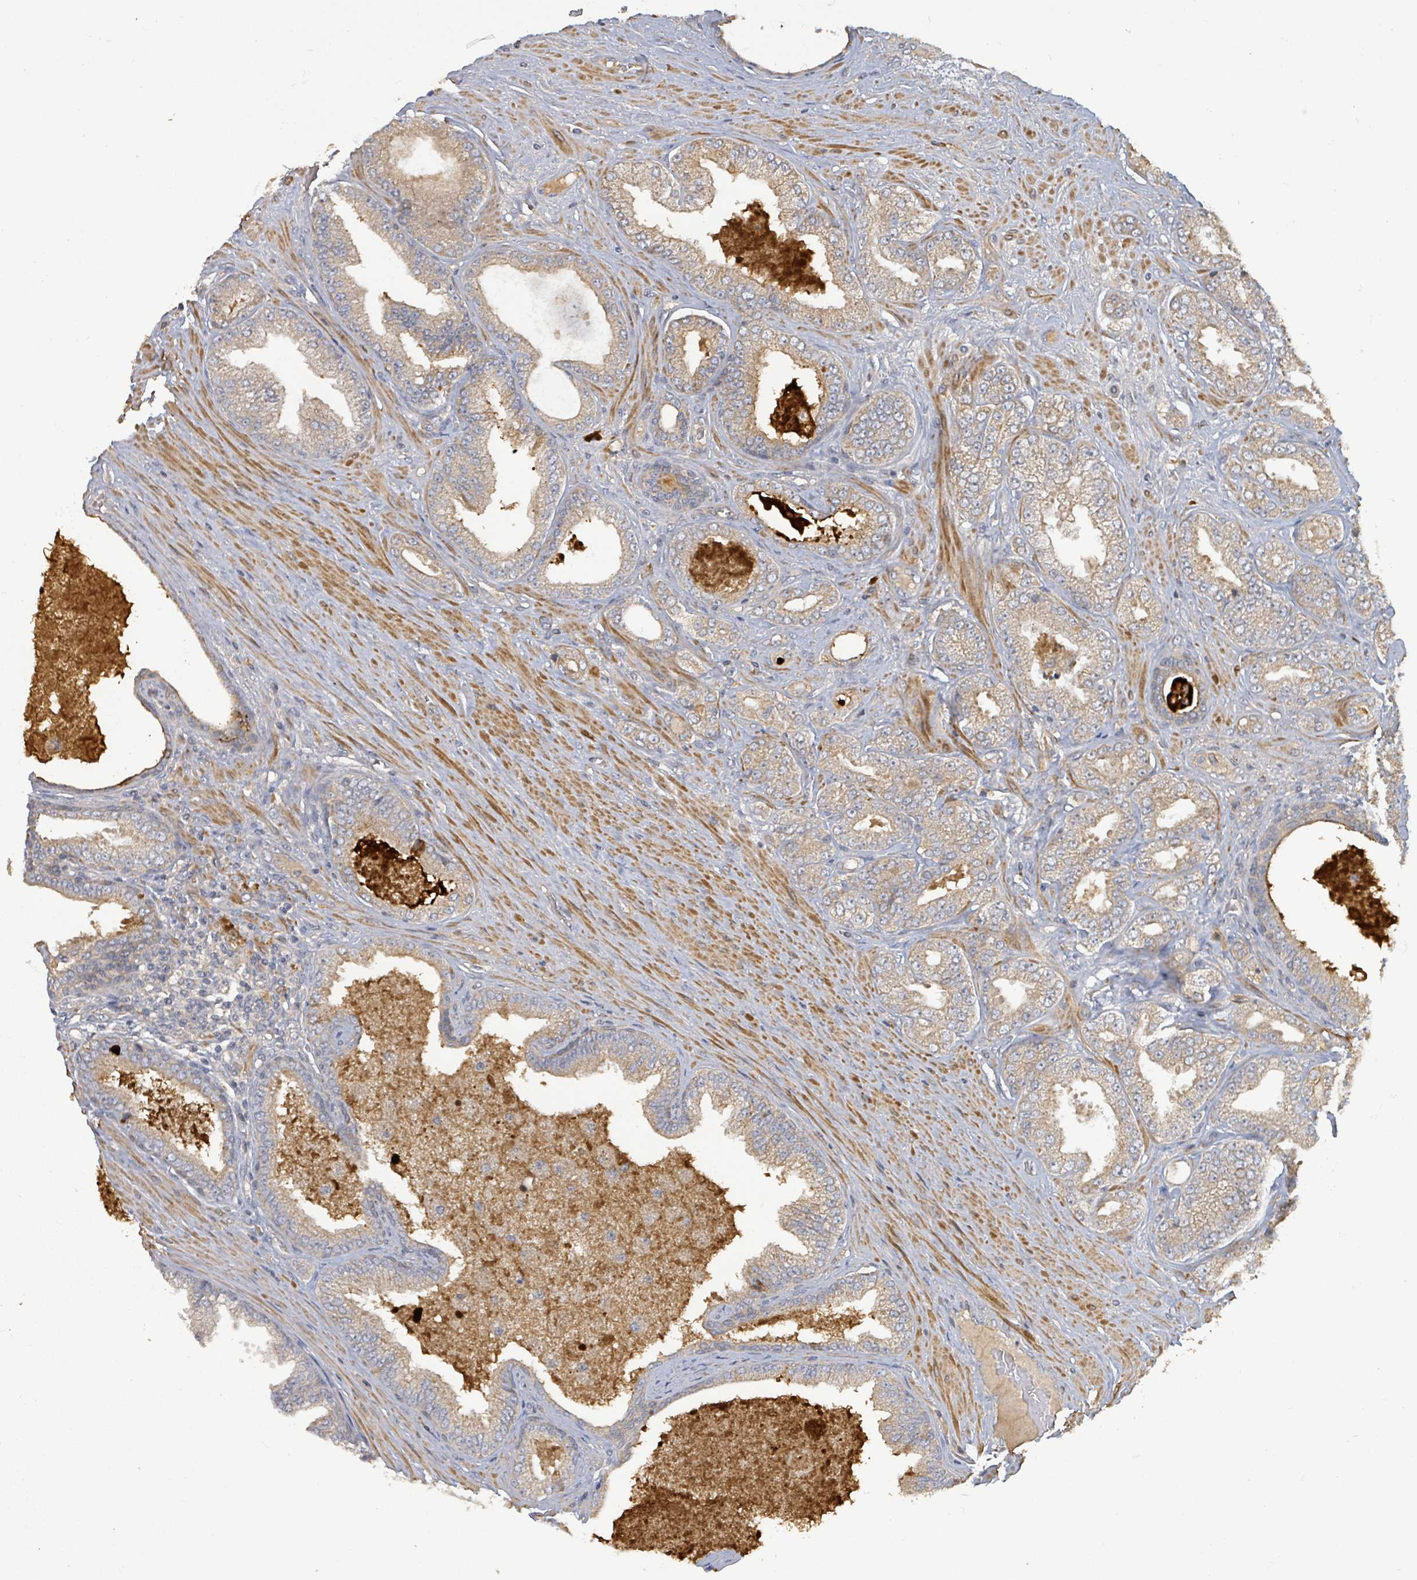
{"staining": {"intensity": "moderate", "quantity": ">75%", "location": "cytoplasmic/membranous"}, "tissue": "prostate cancer", "cell_type": "Tumor cells", "image_type": "cancer", "snomed": [{"axis": "morphology", "description": "Adenocarcinoma, Low grade"}, {"axis": "topography", "description": "Prostate"}], "caption": "Immunohistochemical staining of human prostate cancer (adenocarcinoma (low-grade)) demonstrates medium levels of moderate cytoplasmic/membranous protein positivity in about >75% of tumor cells.", "gene": "STARD4", "patient": {"sex": "male", "age": 63}}